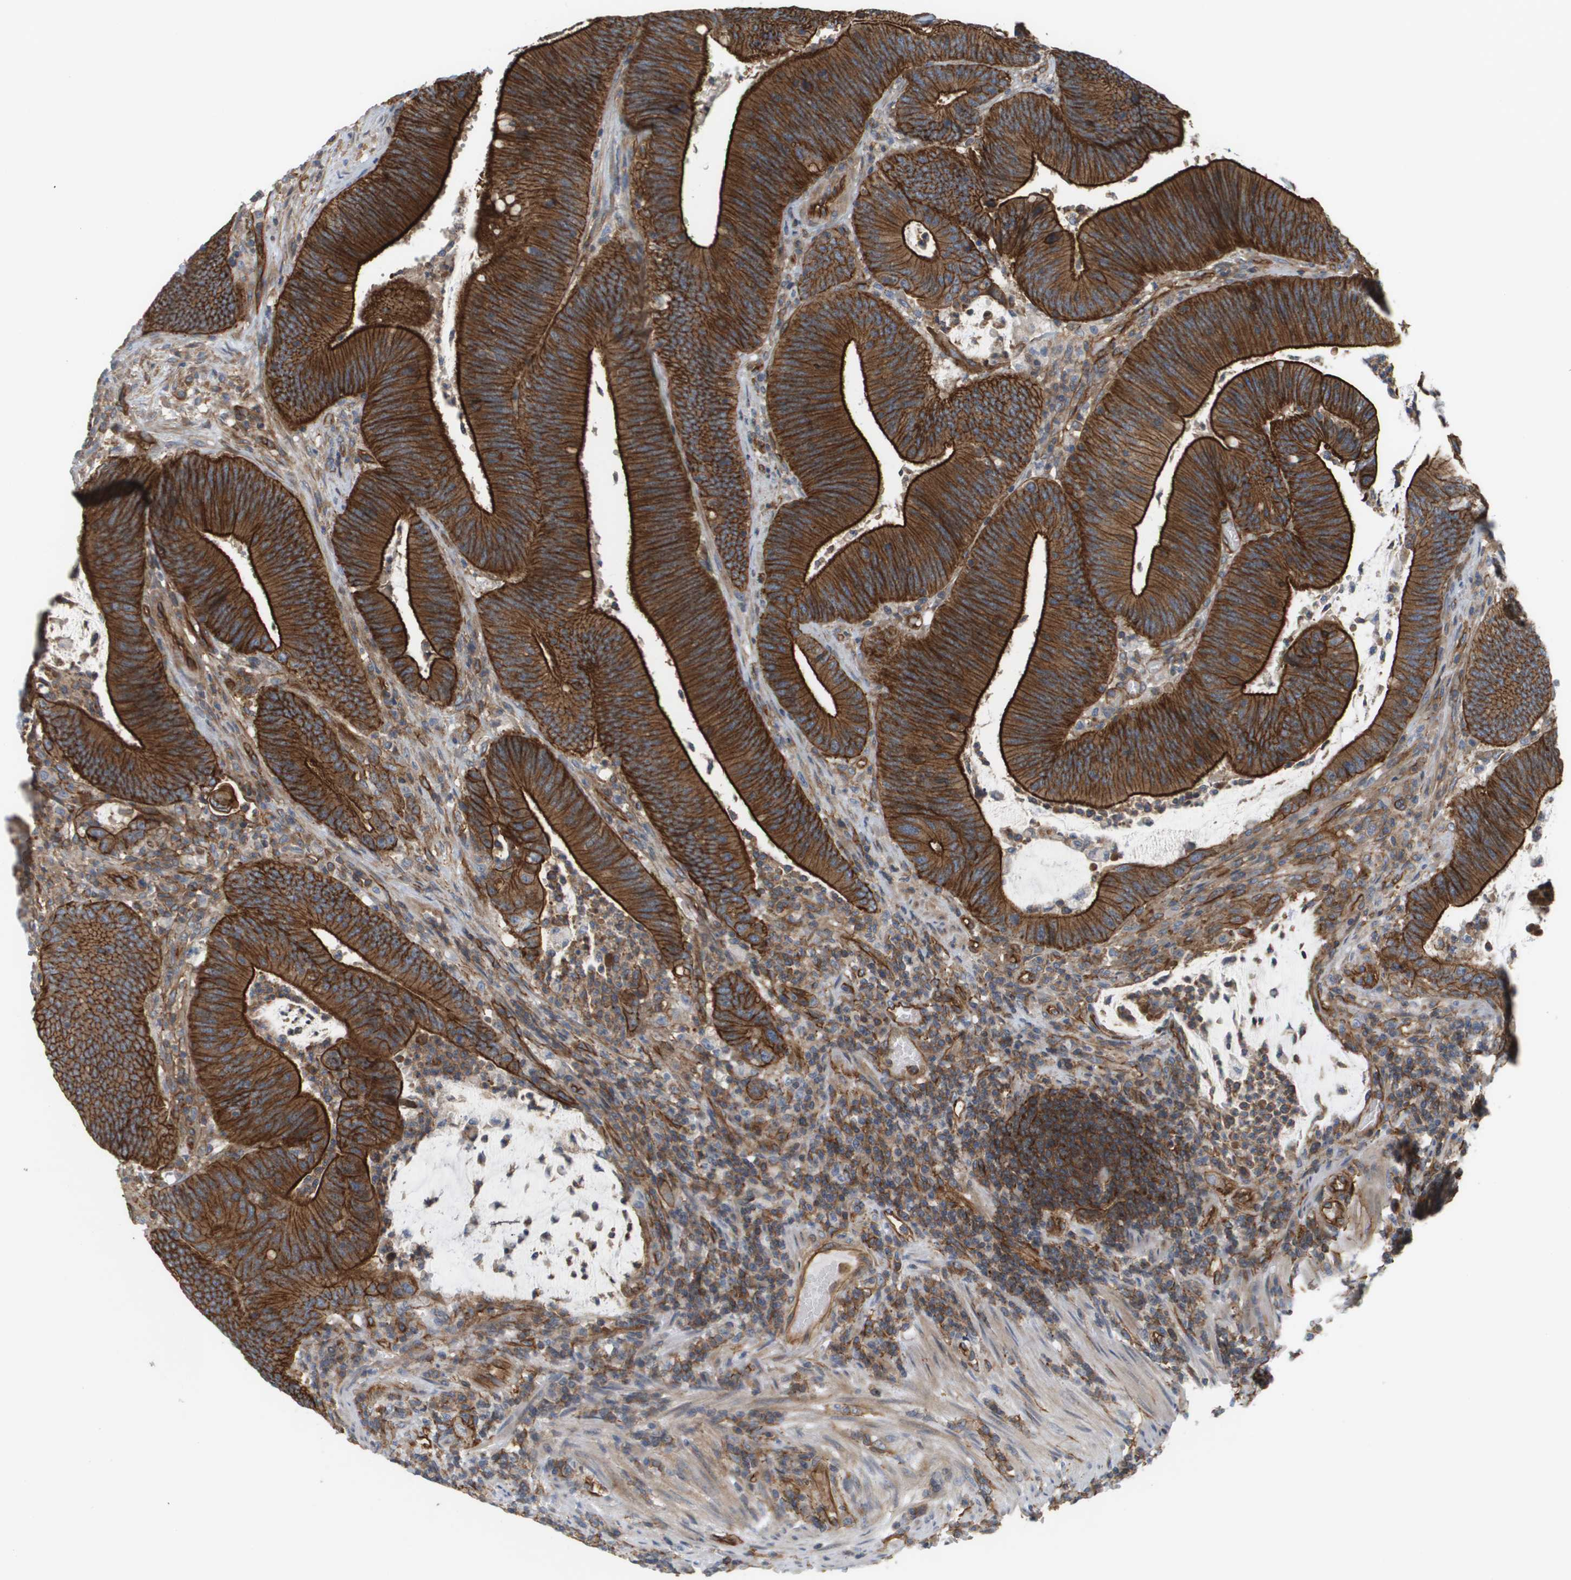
{"staining": {"intensity": "strong", "quantity": ">75%", "location": "cytoplasmic/membranous"}, "tissue": "colorectal cancer", "cell_type": "Tumor cells", "image_type": "cancer", "snomed": [{"axis": "morphology", "description": "Normal tissue, NOS"}, {"axis": "morphology", "description": "Adenocarcinoma, NOS"}, {"axis": "topography", "description": "Rectum"}], "caption": "There is high levels of strong cytoplasmic/membranous expression in tumor cells of adenocarcinoma (colorectal), as demonstrated by immunohistochemical staining (brown color).", "gene": "SGMS2", "patient": {"sex": "female", "age": 66}}